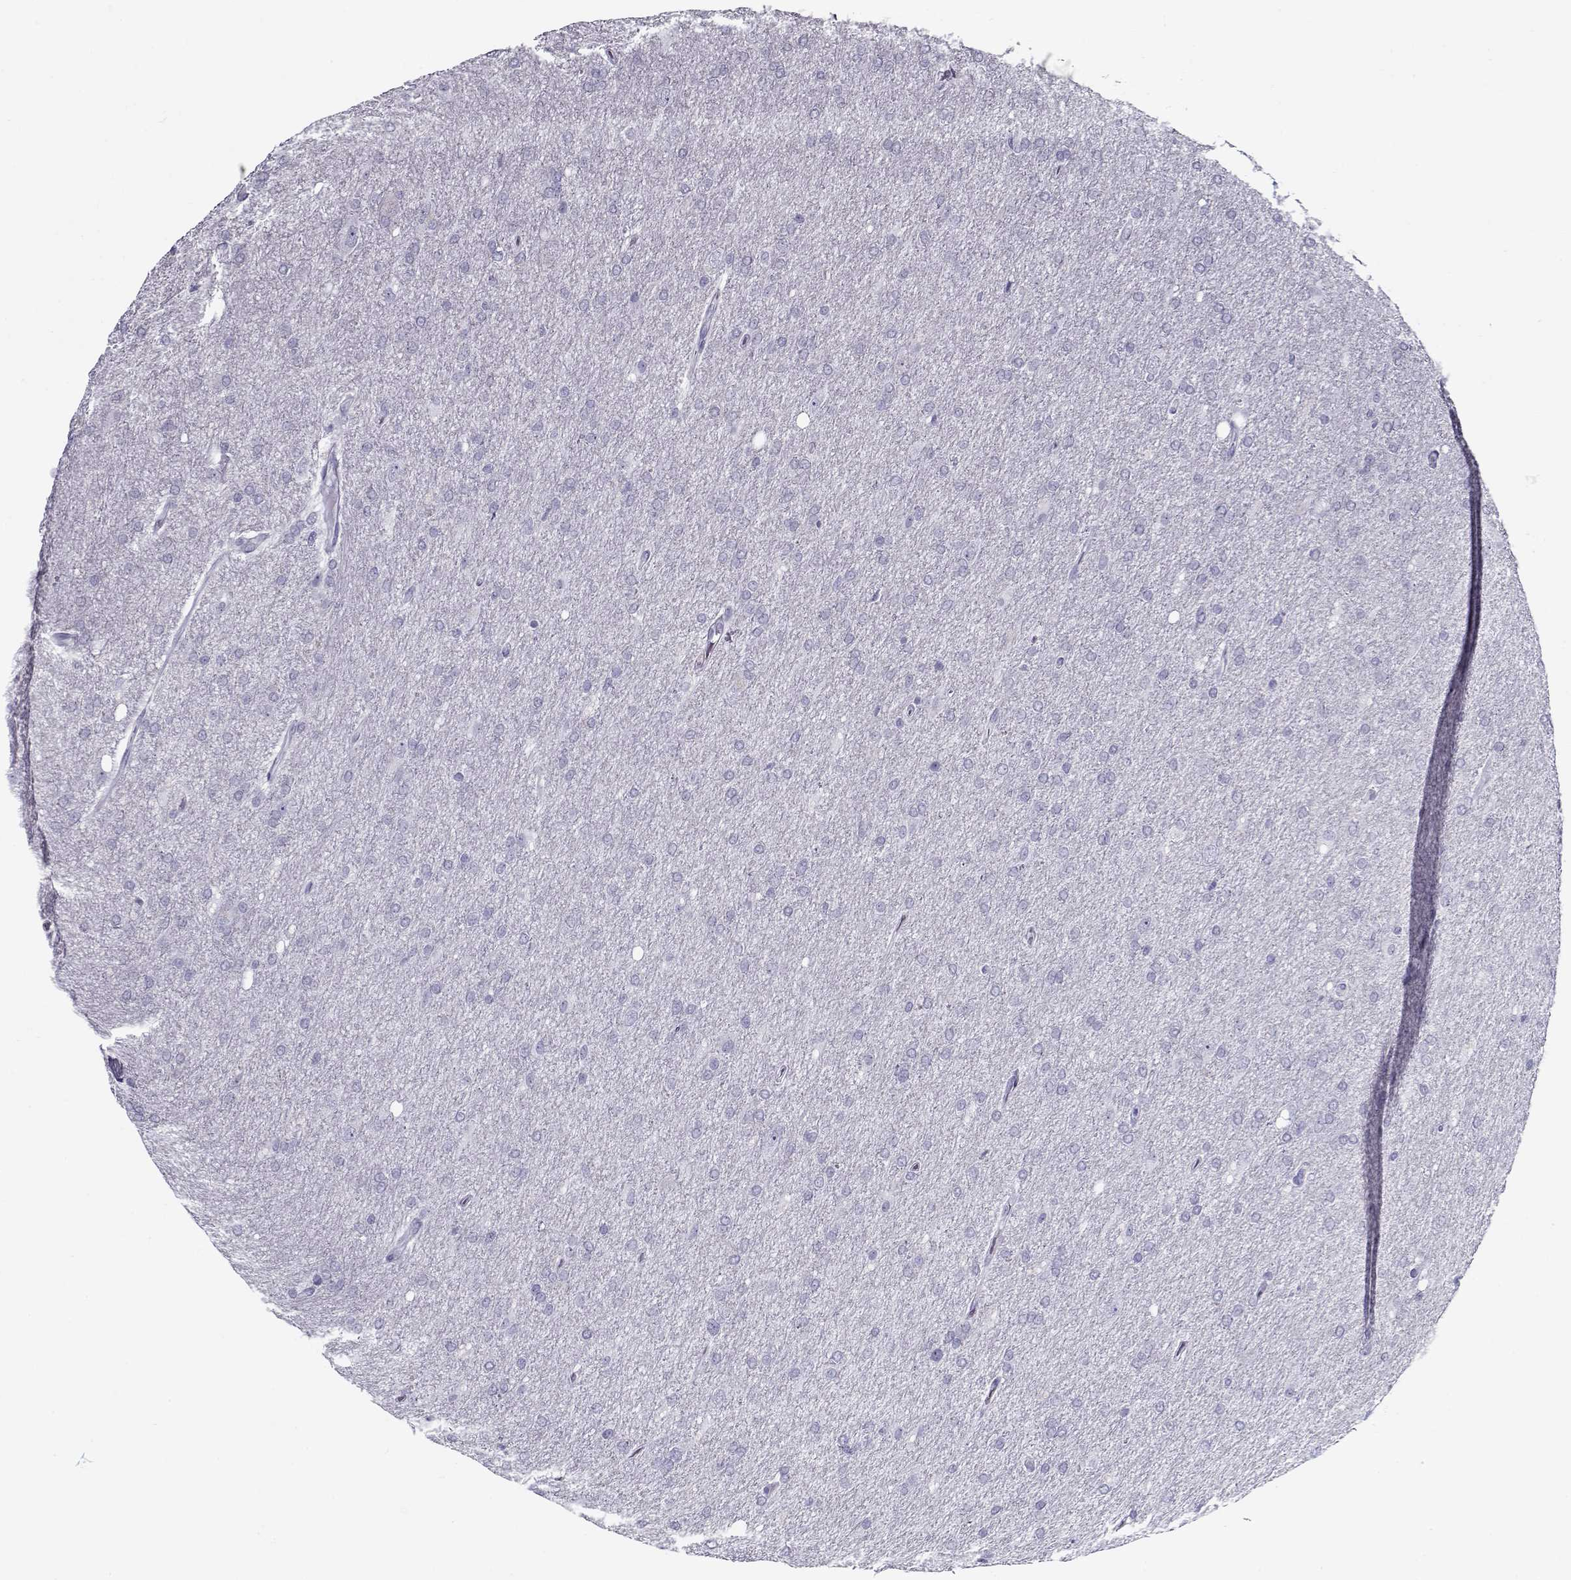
{"staining": {"intensity": "negative", "quantity": "none", "location": "none"}, "tissue": "glioma", "cell_type": "Tumor cells", "image_type": "cancer", "snomed": [{"axis": "morphology", "description": "Glioma, malignant, High grade"}, {"axis": "topography", "description": "Cerebral cortex"}], "caption": "DAB (3,3'-diaminobenzidine) immunohistochemical staining of malignant glioma (high-grade) displays no significant staining in tumor cells. (Stains: DAB (3,3'-diaminobenzidine) immunohistochemistry (IHC) with hematoxylin counter stain, Microscopy: brightfield microscopy at high magnification).", "gene": "GAGE2A", "patient": {"sex": "male", "age": 70}}